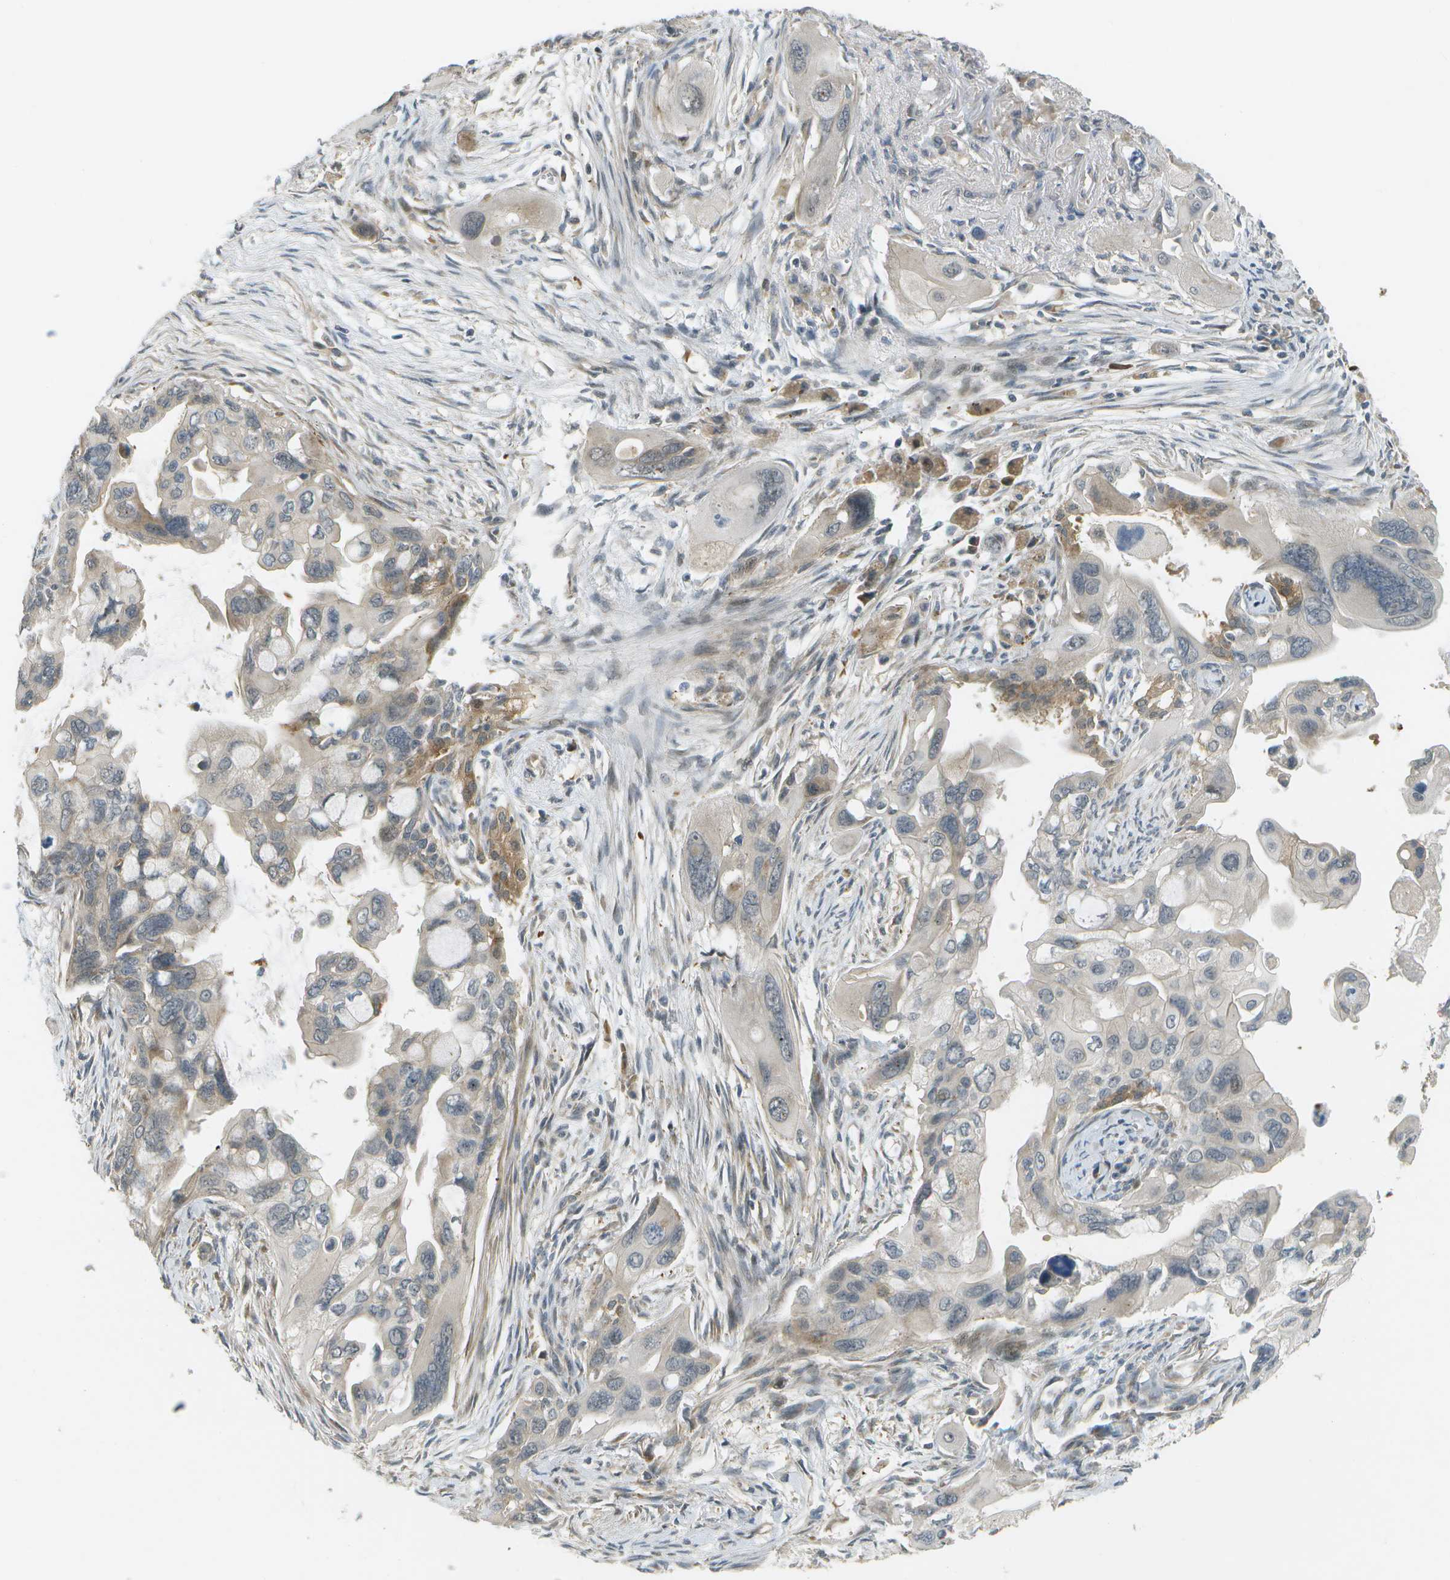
{"staining": {"intensity": "weak", "quantity": ">75%", "location": "cytoplasmic/membranous"}, "tissue": "pancreatic cancer", "cell_type": "Tumor cells", "image_type": "cancer", "snomed": [{"axis": "morphology", "description": "Adenocarcinoma, NOS"}, {"axis": "topography", "description": "Pancreas"}], "caption": "Human pancreatic cancer (adenocarcinoma) stained for a protein (brown) reveals weak cytoplasmic/membranous positive staining in approximately >75% of tumor cells.", "gene": "WNK2", "patient": {"sex": "male", "age": 73}}